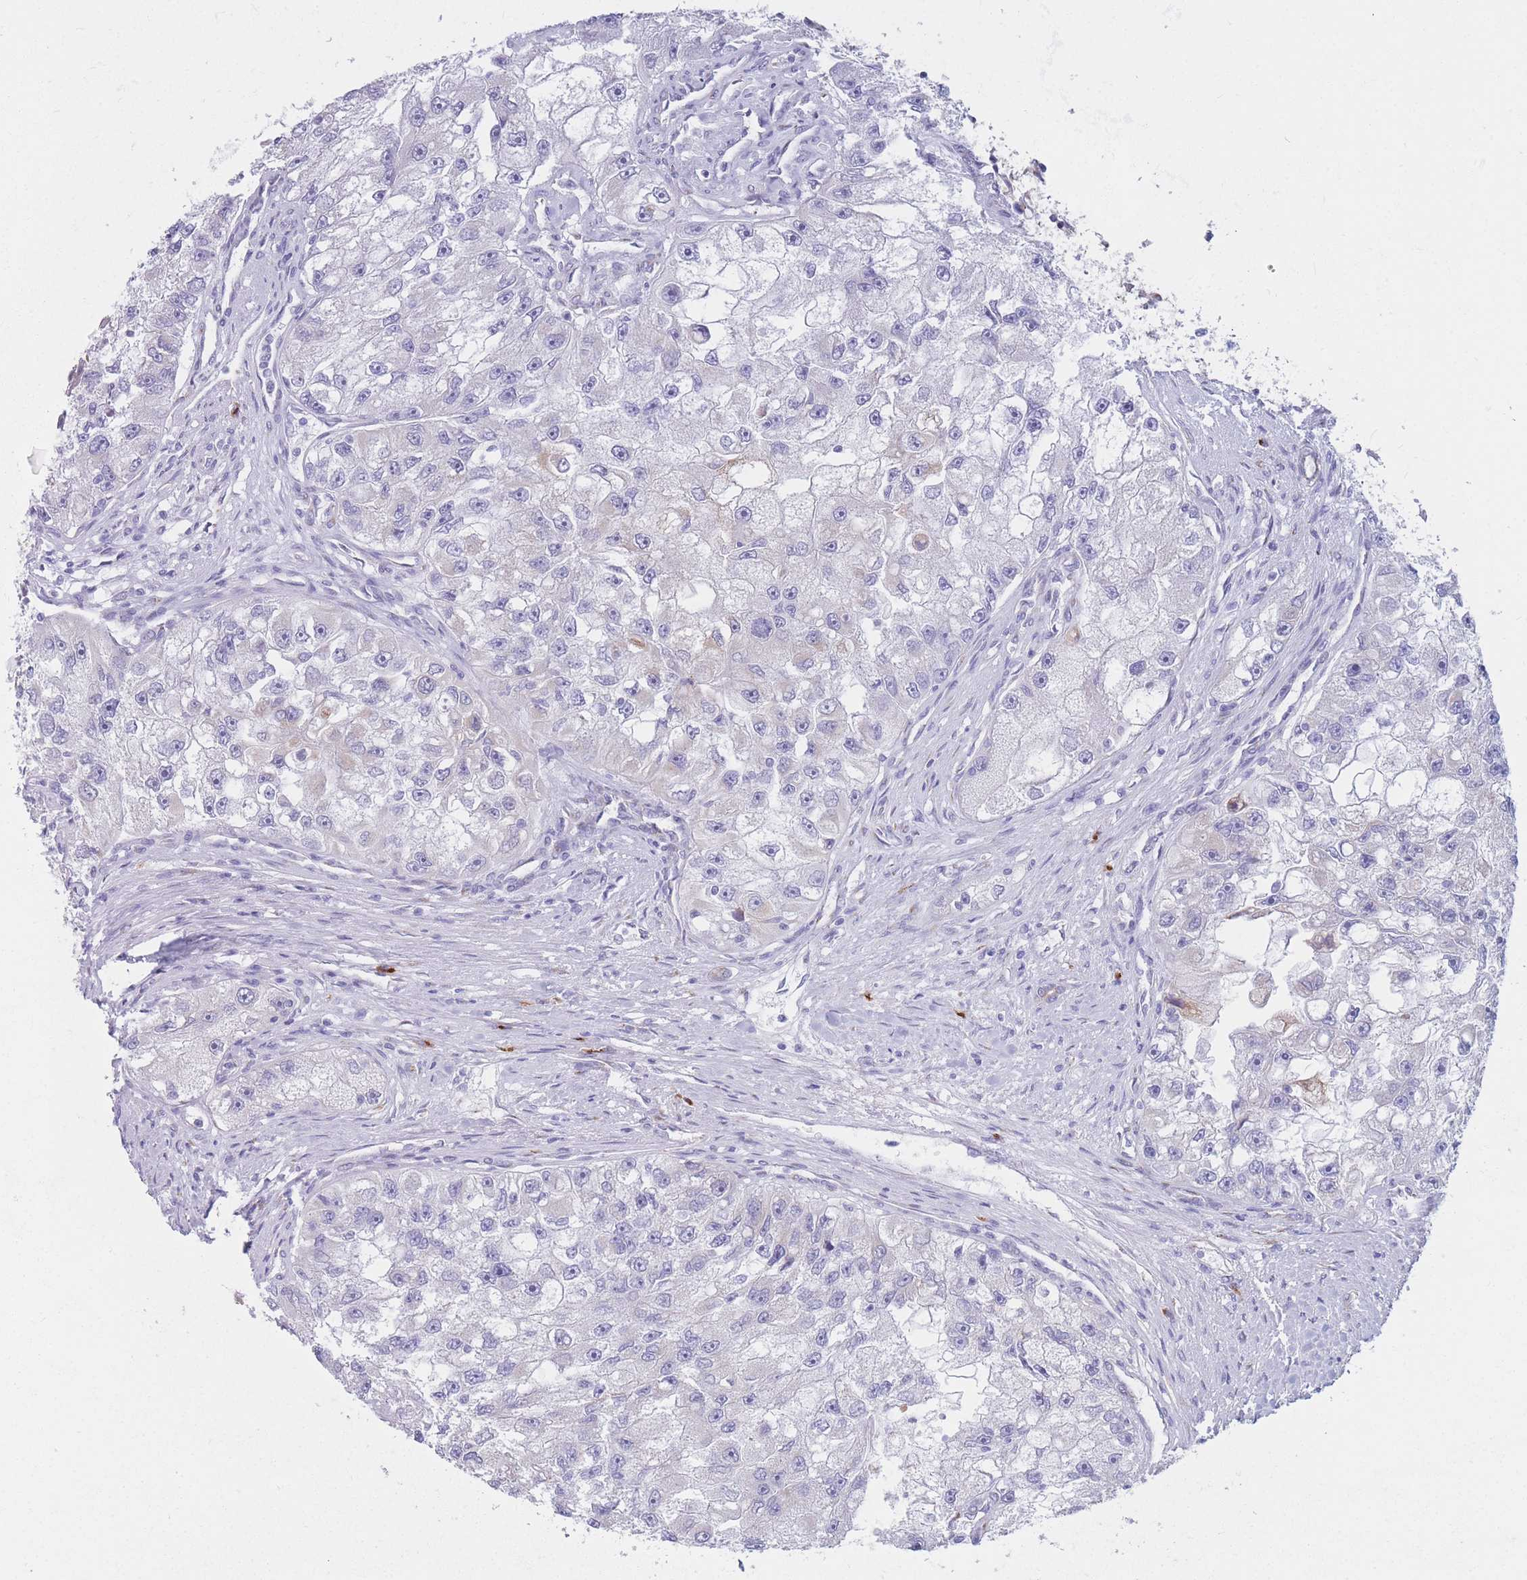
{"staining": {"intensity": "negative", "quantity": "none", "location": "none"}, "tissue": "renal cancer", "cell_type": "Tumor cells", "image_type": "cancer", "snomed": [{"axis": "morphology", "description": "Adenocarcinoma, NOS"}, {"axis": "topography", "description": "Kidney"}], "caption": "This is a micrograph of immunohistochemistry staining of renal cancer (adenocarcinoma), which shows no expression in tumor cells.", "gene": "MRPL30", "patient": {"sex": "male", "age": 63}}